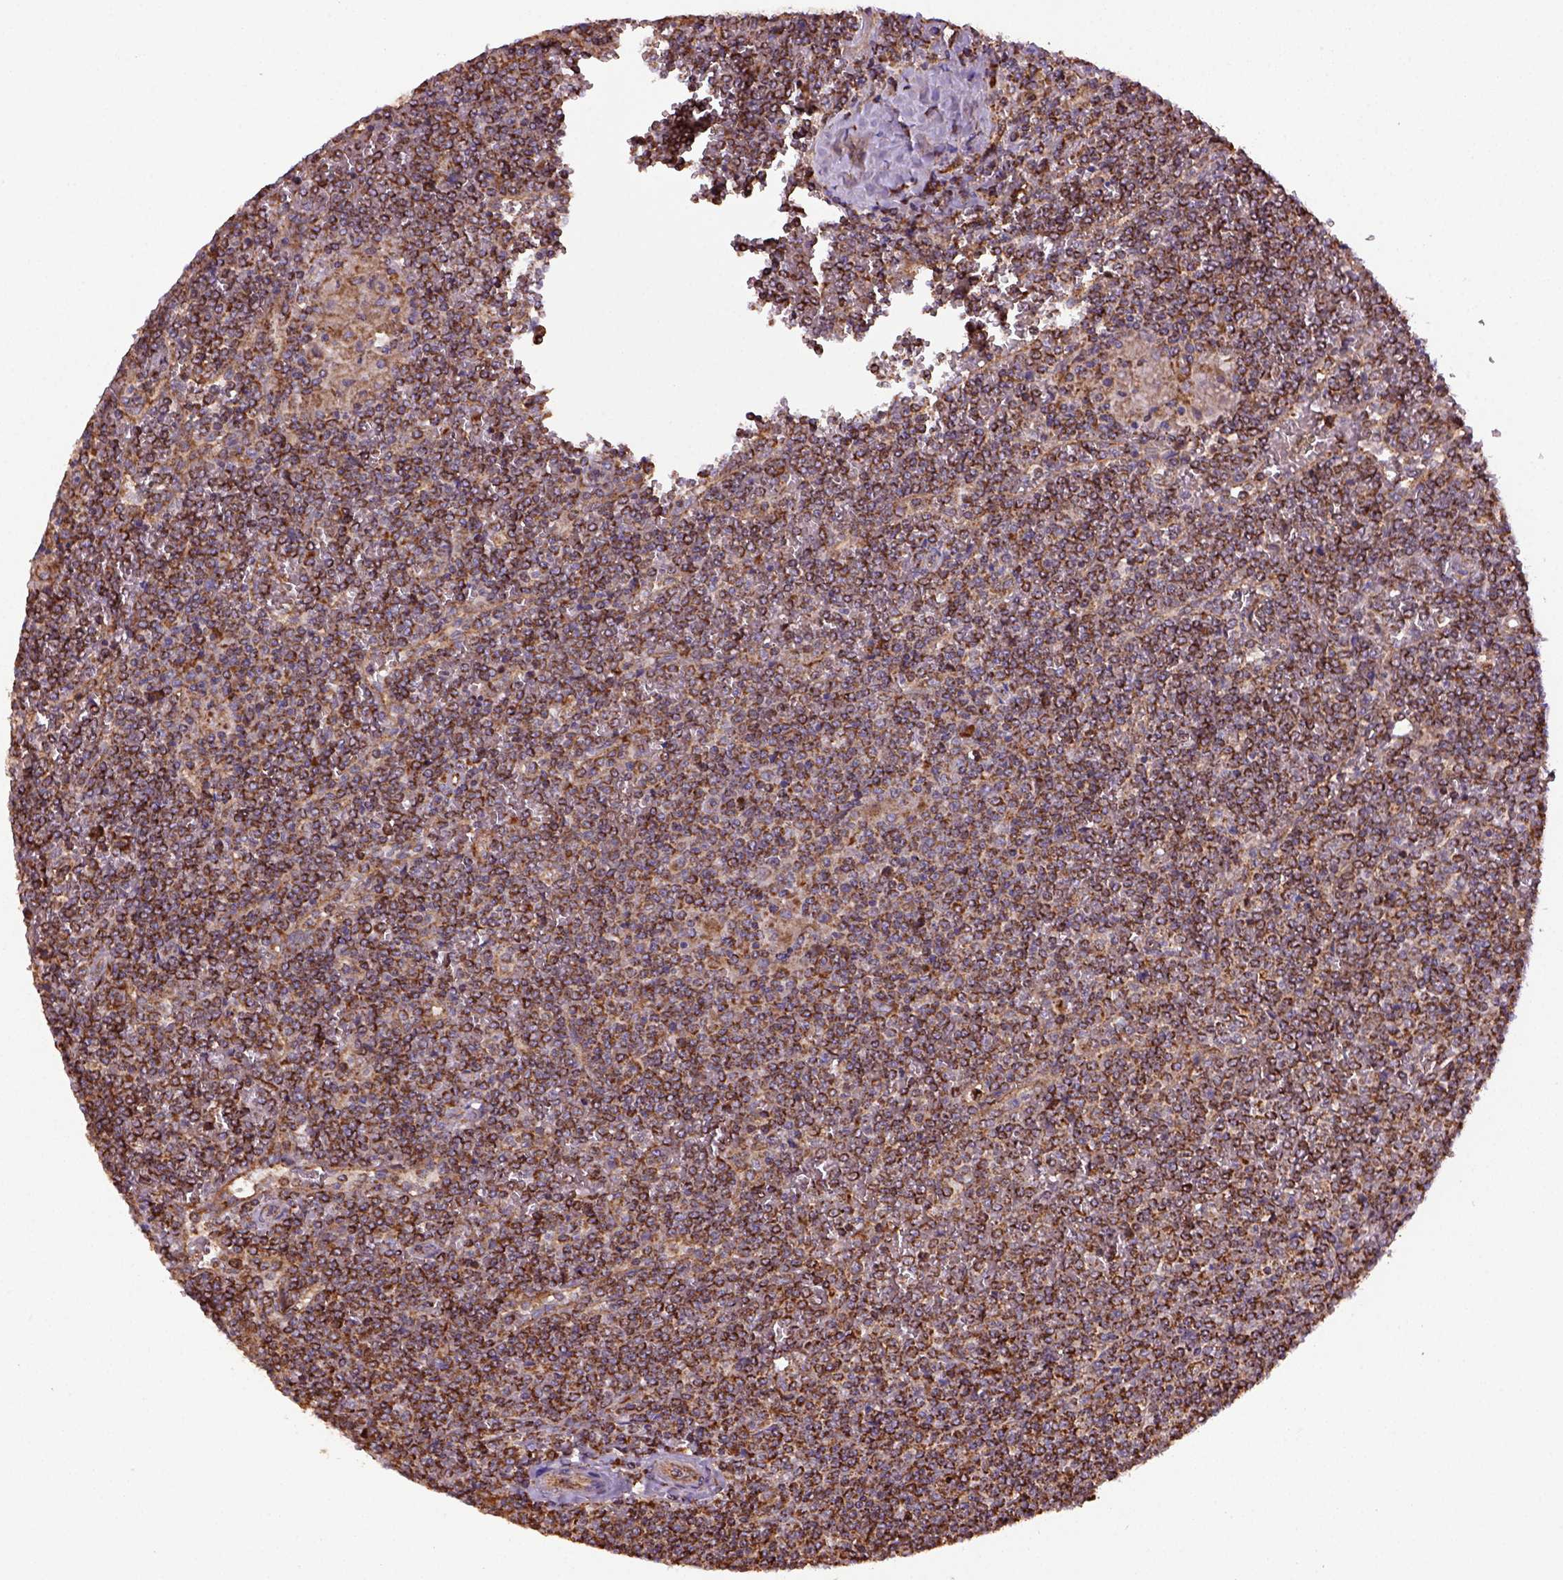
{"staining": {"intensity": "strong", "quantity": ">75%", "location": "cytoplasmic/membranous"}, "tissue": "lymphoma", "cell_type": "Tumor cells", "image_type": "cancer", "snomed": [{"axis": "morphology", "description": "Malignant lymphoma, non-Hodgkin's type, Low grade"}, {"axis": "topography", "description": "Spleen"}], "caption": "An immunohistochemistry image of tumor tissue is shown. Protein staining in brown shows strong cytoplasmic/membranous positivity in lymphoma within tumor cells.", "gene": "MAPK8IP3", "patient": {"sex": "female", "age": 19}}